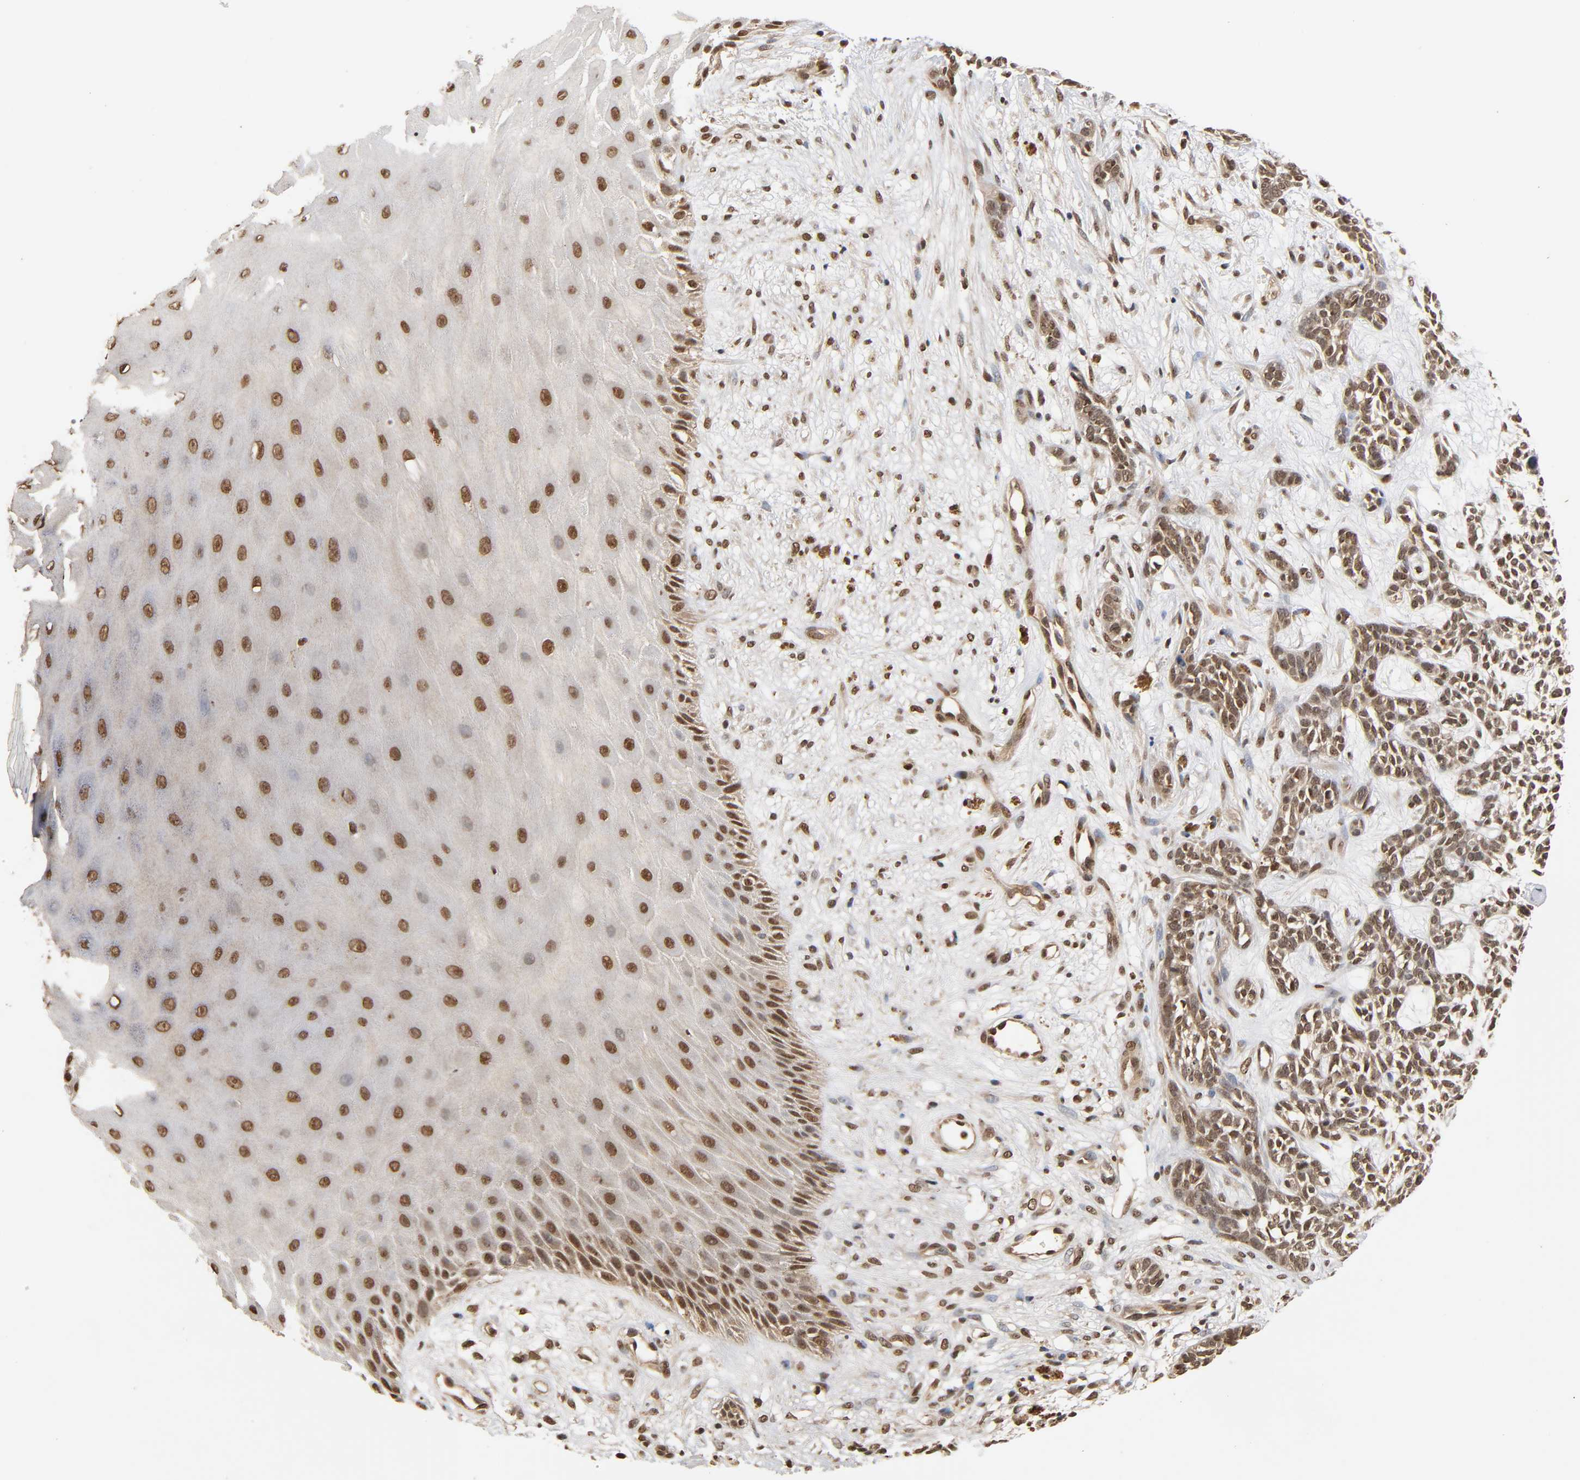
{"staining": {"intensity": "moderate", "quantity": ">75%", "location": "nuclear"}, "tissue": "skin cancer", "cell_type": "Tumor cells", "image_type": "cancer", "snomed": [{"axis": "morphology", "description": "Basal cell carcinoma"}, {"axis": "topography", "description": "Skin"}], "caption": "Immunohistochemical staining of skin cancer (basal cell carcinoma) reveals medium levels of moderate nuclear protein staining in approximately >75% of tumor cells.", "gene": "UBC", "patient": {"sex": "female", "age": 84}}